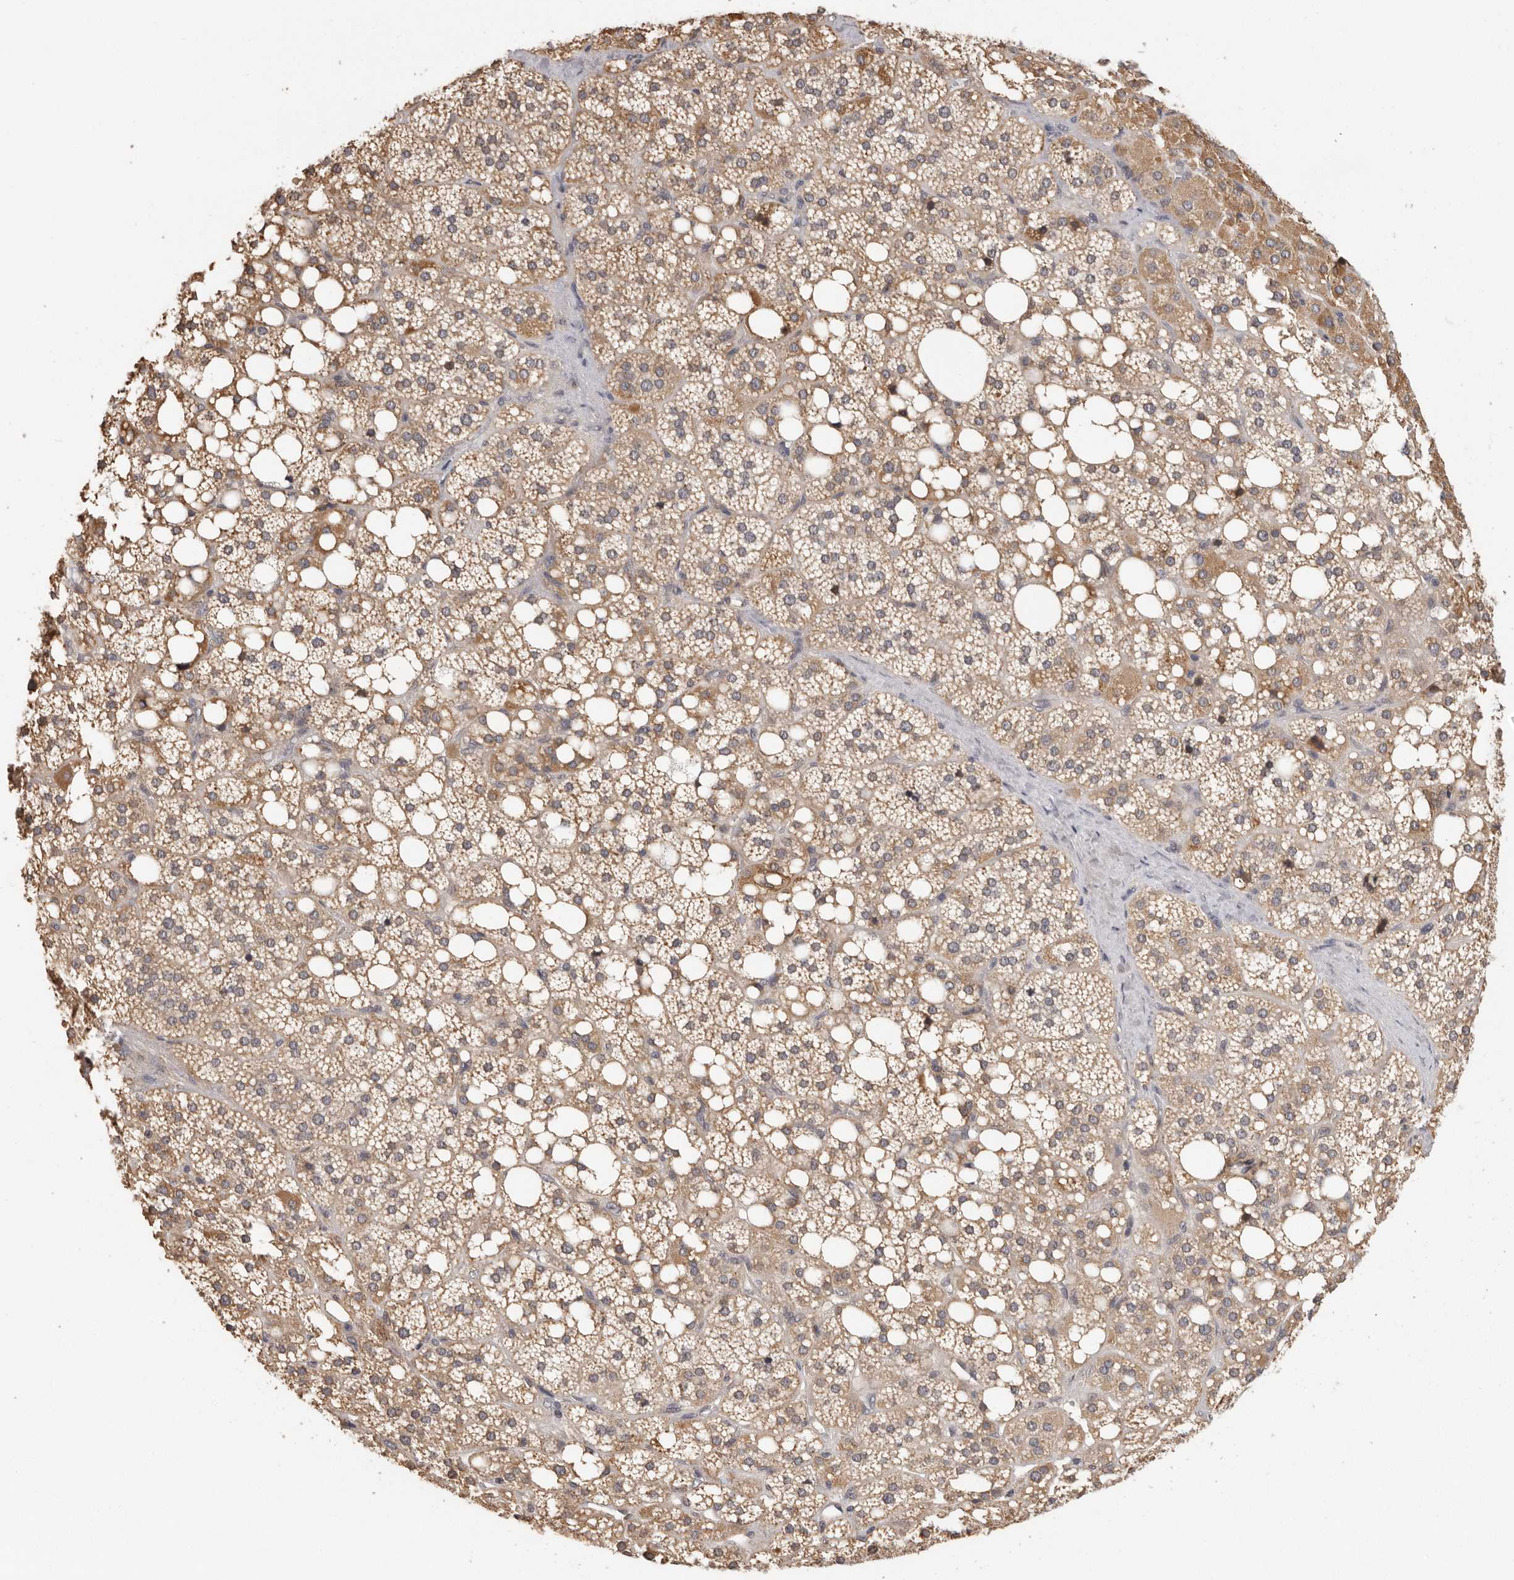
{"staining": {"intensity": "moderate", "quantity": ">75%", "location": "cytoplasmic/membranous"}, "tissue": "adrenal gland", "cell_type": "Glandular cells", "image_type": "normal", "snomed": [{"axis": "morphology", "description": "Normal tissue, NOS"}, {"axis": "topography", "description": "Adrenal gland"}], "caption": "This is a micrograph of immunohistochemistry staining of unremarkable adrenal gland, which shows moderate staining in the cytoplasmic/membranous of glandular cells.", "gene": "BAIAP2", "patient": {"sex": "female", "age": 59}}